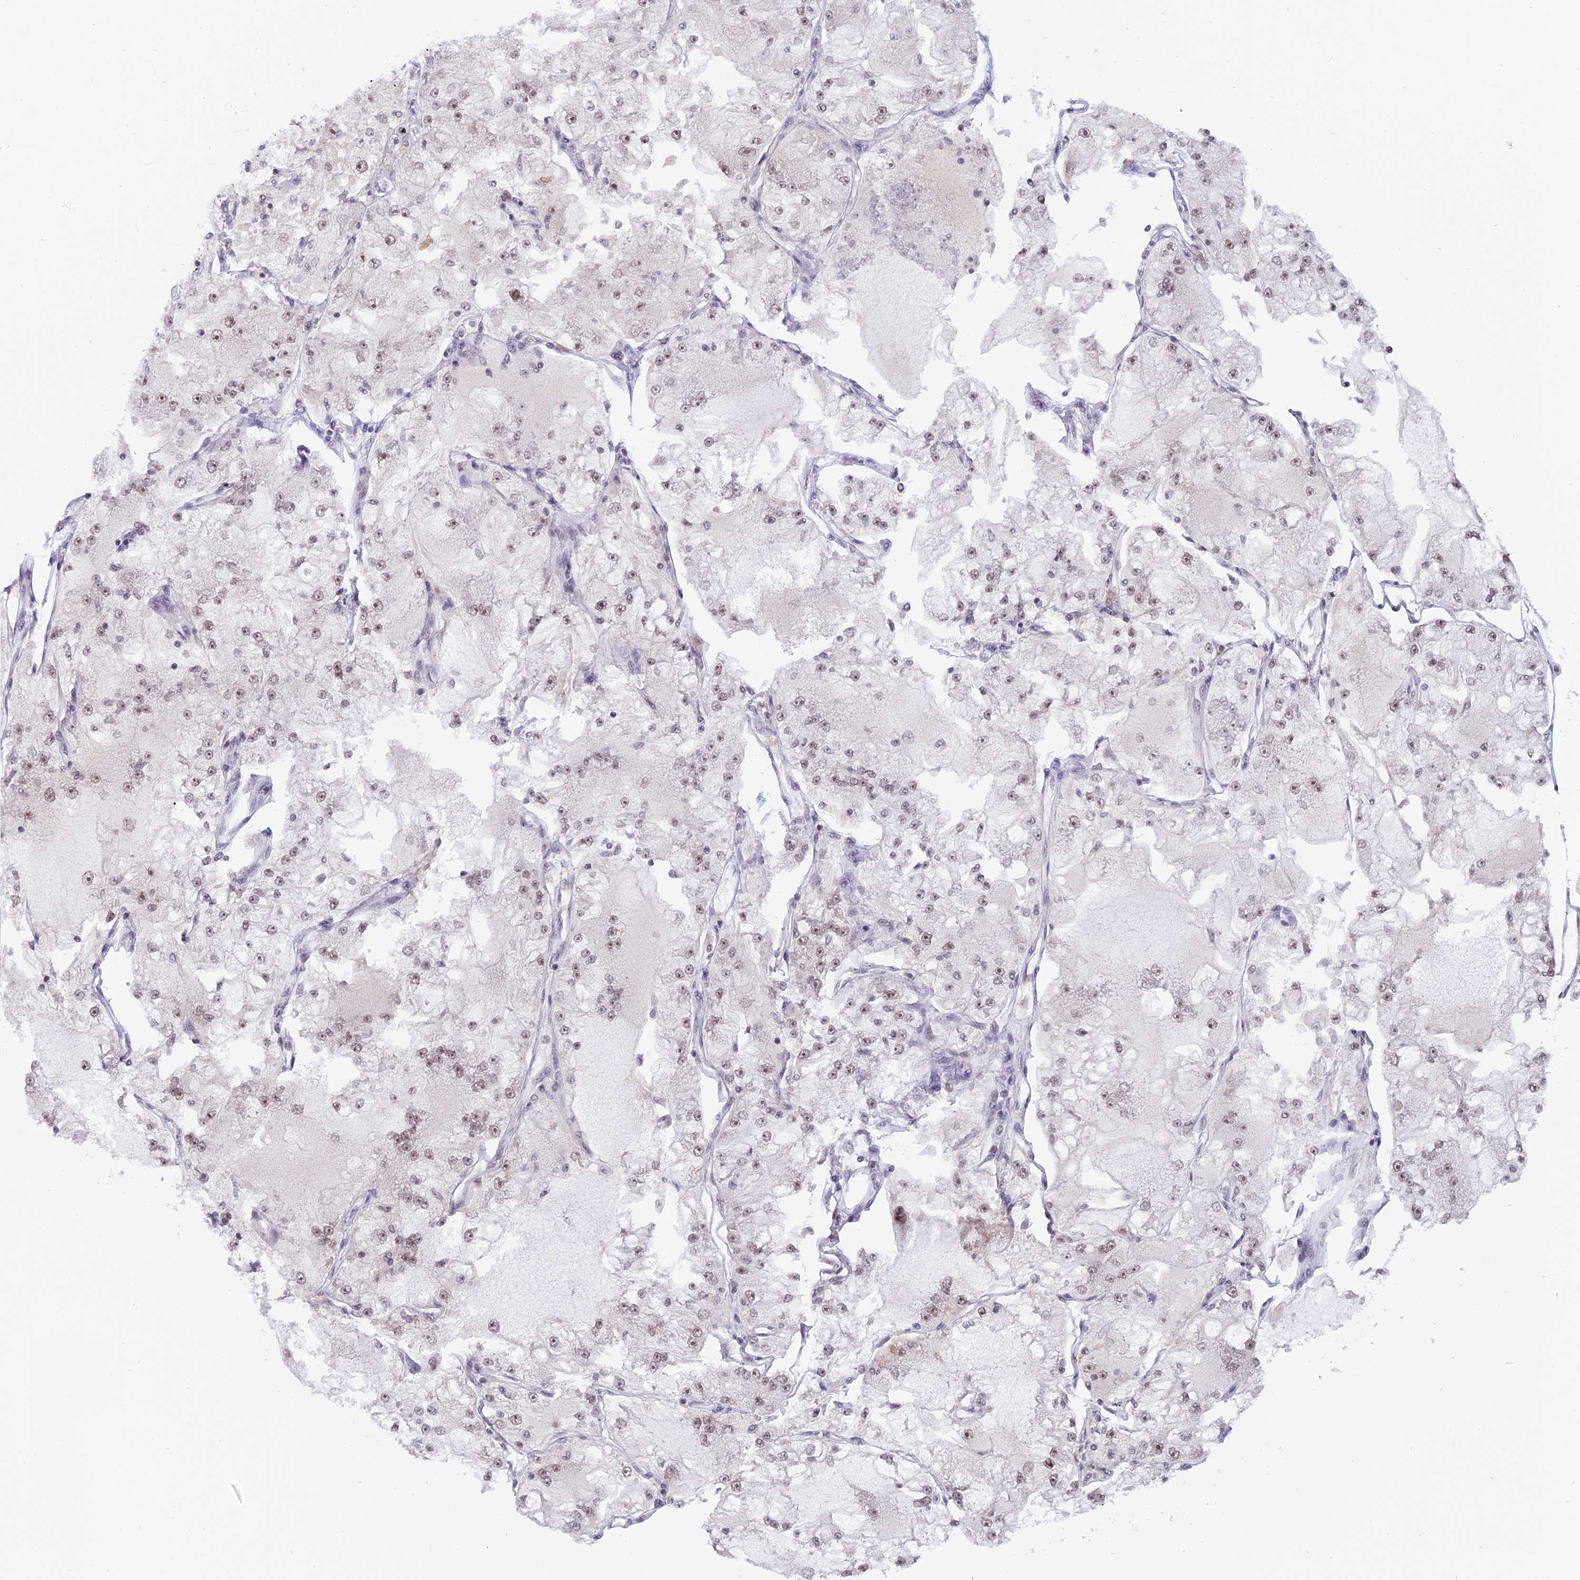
{"staining": {"intensity": "weak", "quantity": "25%-75%", "location": "nuclear"}, "tissue": "renal cancer", "cell_type": "Tumor cells", "image_type": "cancer", "snomed": [{"axis": "morphology", "description": "Adenocarcinoma, NOS"}, {"axis": "topography", "description": "Kidney"}], "caption": "About 25%-75% of tumor cells in renal cancer display weak nuclear protein positivity as visualized by brown immunohistochemical staining.", "gene": "TADA3", "patient": {"sex": "female", "age": 72}}